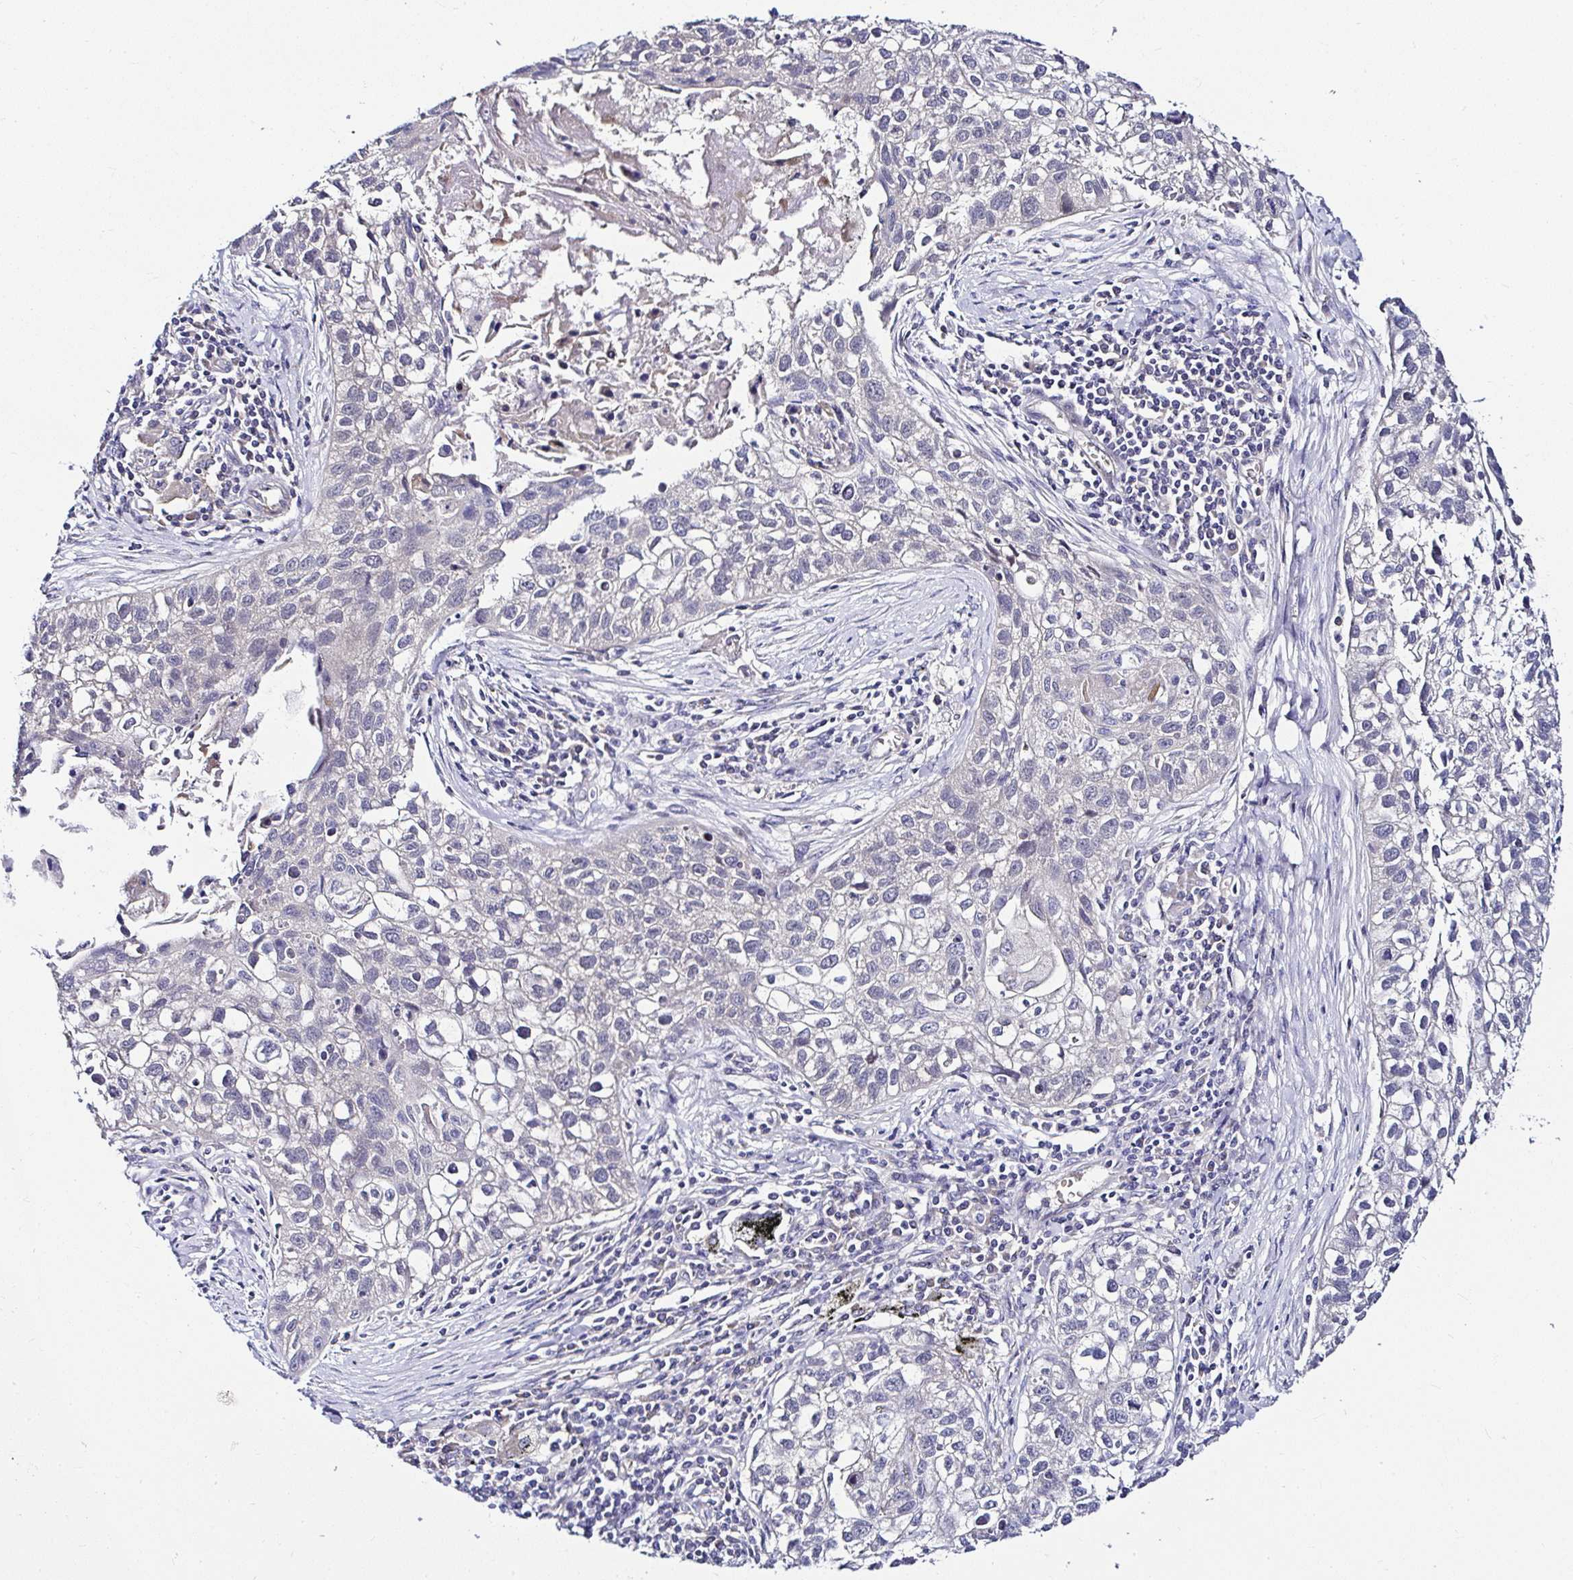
{"staining": {"intensity": "negative", "quantity": "none", "location": "none"}, "tissue": "lung cancer", "cell_type": "Tumor cells", "image_type": "cancer", "snomed": [{"axis": "morphology", "description": "Squamous cell carcinoma, NOS"}, {"axis": "topography", "description": "Lung"}], "caption": "High power microscopy micrograph of an immunohistochemistry (IHC) image of lung squamous cell carcinoma, revealing no significant staining in tumor cells.", "gene": "DEPDC5", "patient": {"sex": "male", "age": 74}}